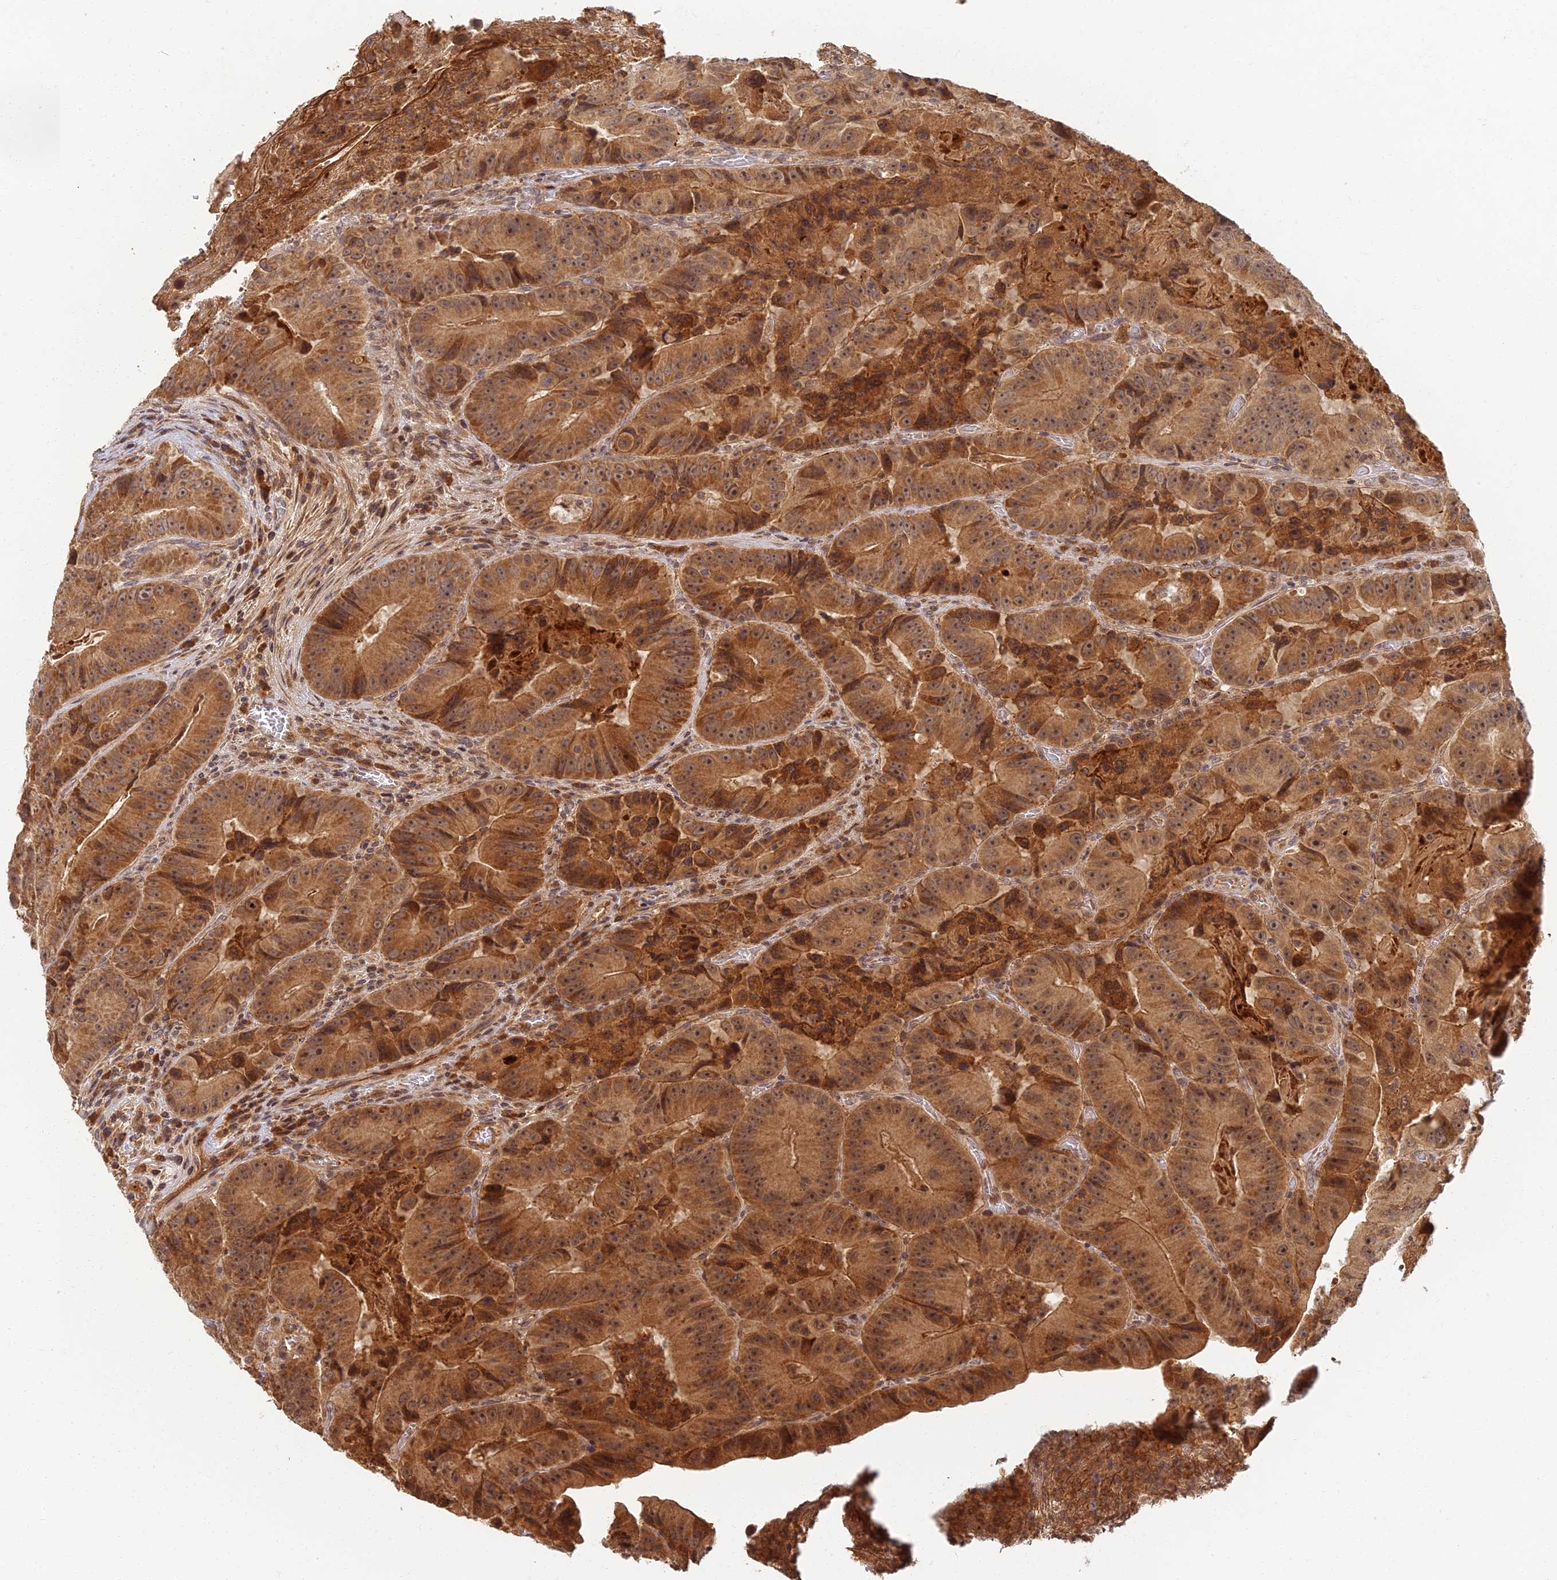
{"staining": {"intensity": "moderate", "quantity": ">75%", "location": "cytoplasmic/membranous,nuclear"}, "tissue": "colorectal cancer", "cell_type": "Tumor cells", "image_type": "cancer", "snomed": [{"axis": "morphology", "description": "Adenocarcinoma, NOS"}, {"axis": "topography", "description": "Colon"}], "caption": "Tumor cells demonstrate moderate cytoplasmic/membranous and nuclear expression in about >75% of cells in adenocarcinoma (colorectal).", "gene": "RGL3", "patient": {"sex": "female", "age": 86}}